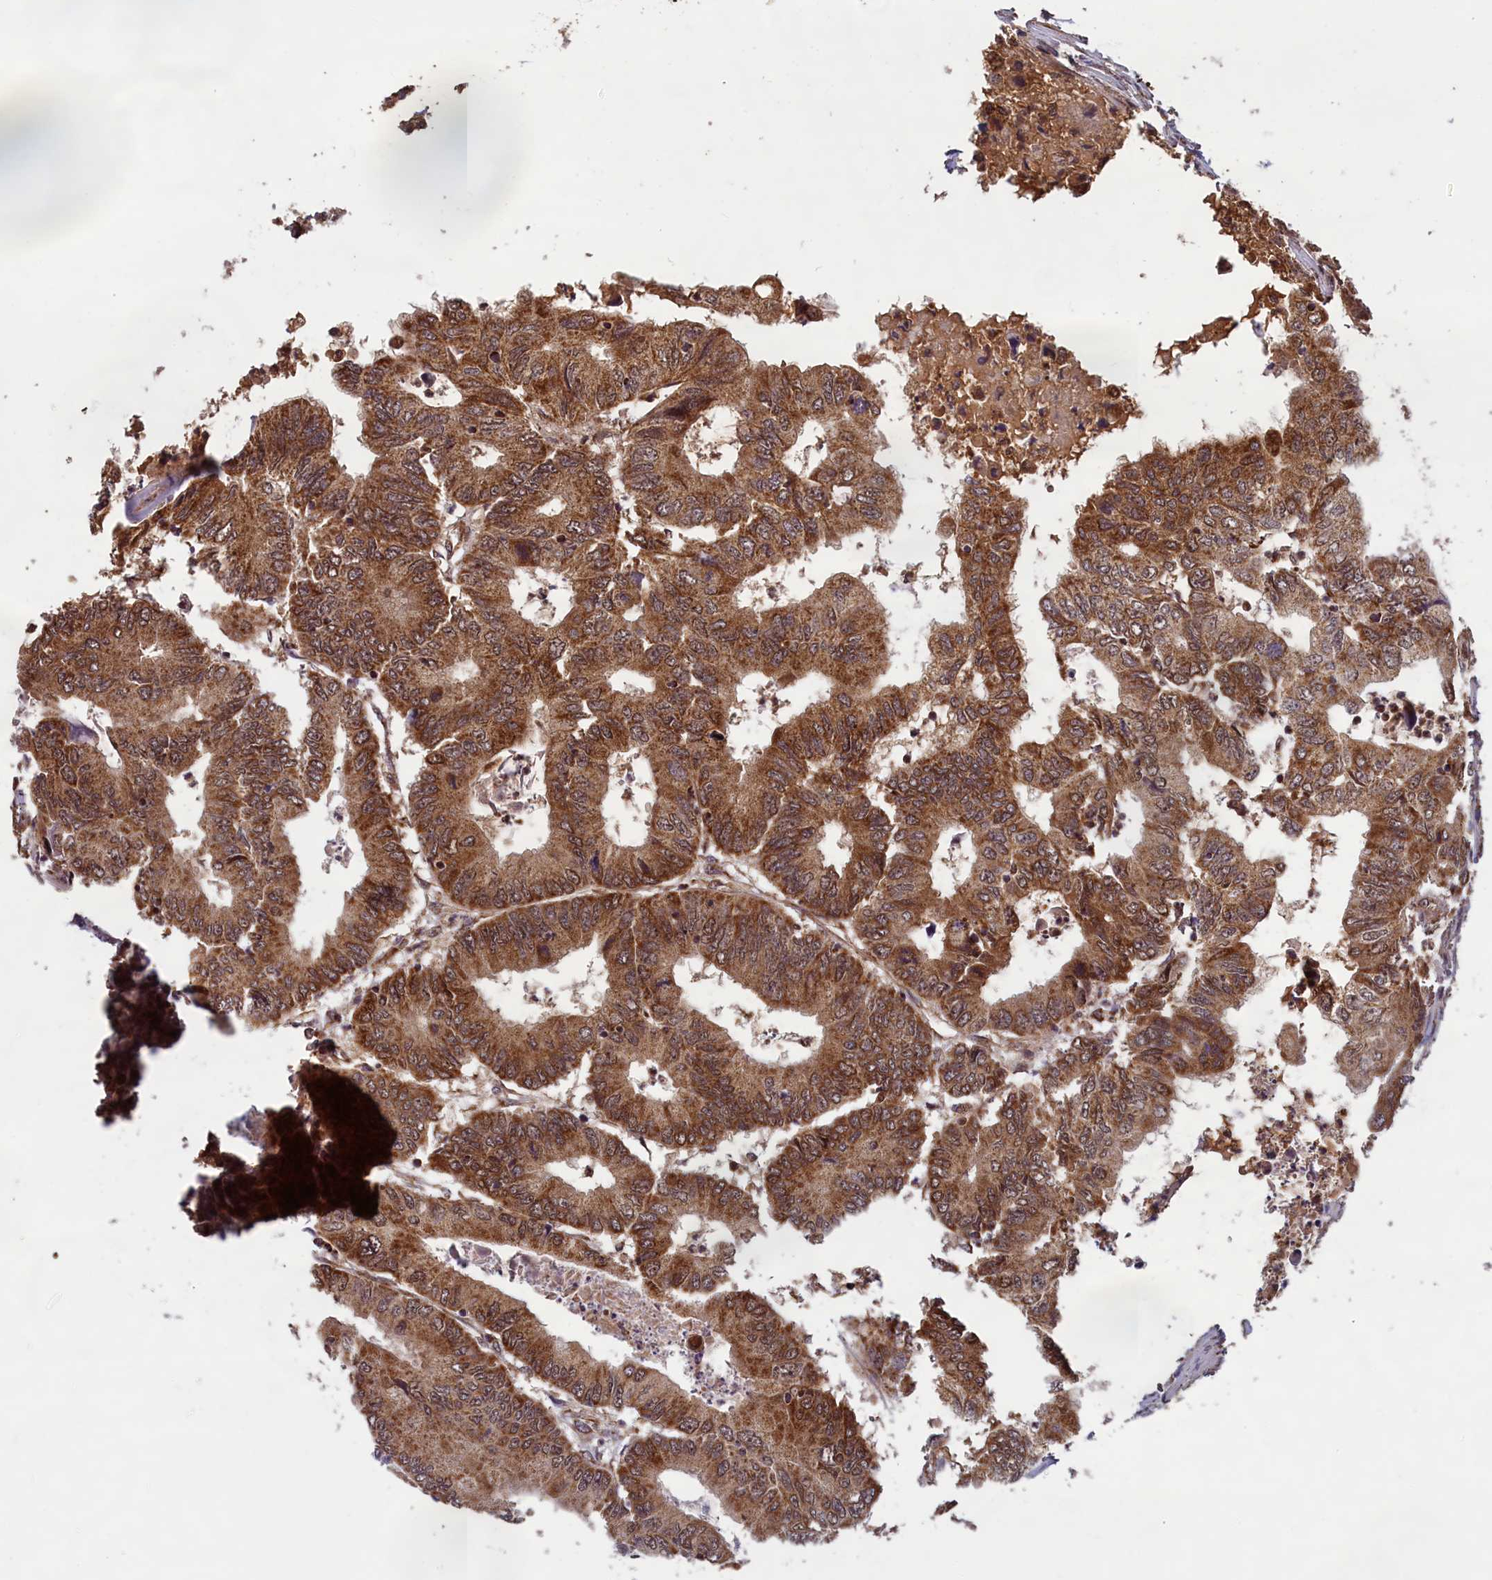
{"staining": {"intensity": "moderate", "quantity": ">75%", "location": "cytoplasmic/membranous"}, "tissue": "colorectal cancer", "cell_type": "Tumor cells", "image_type": "cancer", "snomed": [{"axis": "morphology", "description": "Adenocarcinoma, NOS"}, {"axis": "topography", "description": "Colon"}], "caption": "Immunohistochemistry micrograph of neoplastic tissue: human colorectal cancer (adenocarcinoma) stained using immunohistochemistry shows medium levels of moderate protein expression localized specifically in the cytoplasmic/membranous of tumor cells, appearing as a cytoplasmic/membranous brown color.", "gene": "CCDC15", "patient": {"sex": "male", "age": 85}}